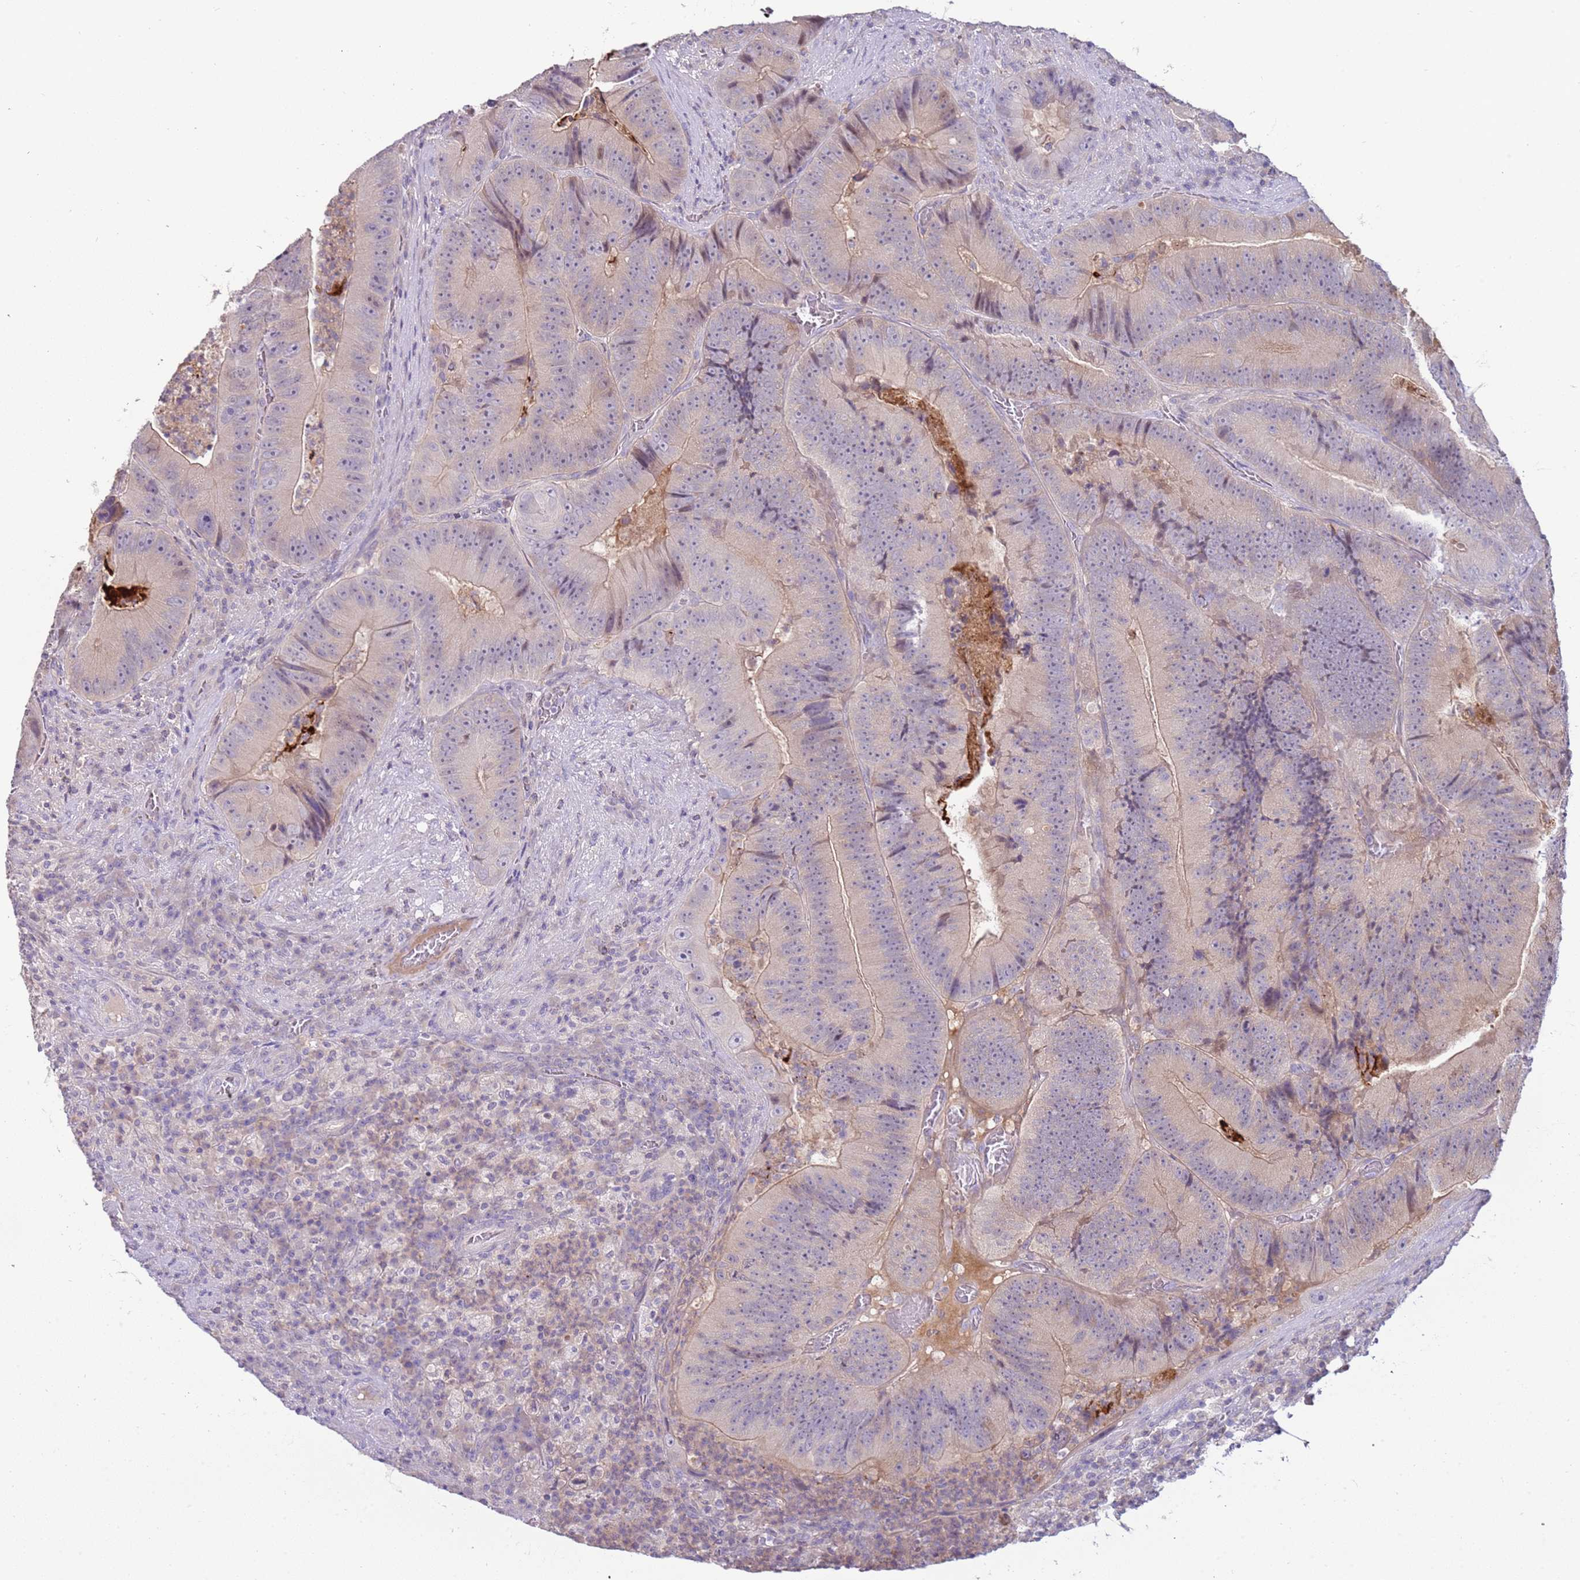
{"staining": {"intensity": "weak", "quantity": "<25%", "location": "cytoplasmic/membranous"}, "tissue": "colorectal cancer", "cell_type": "Tumor cells", "image_type": "cancer", "snomed": [{"axis": "morphology", "description": "Adenocarcinoma, NOS"}, {"axis": "topography", "description": "Colon"}], "caption": "Human colorectal cancer stained for a protein using immunohistochemistry reveals no positivity in tumor cells.", "gene": "ARHGAP5", "patient": {"sex": "female", "age": 86}}